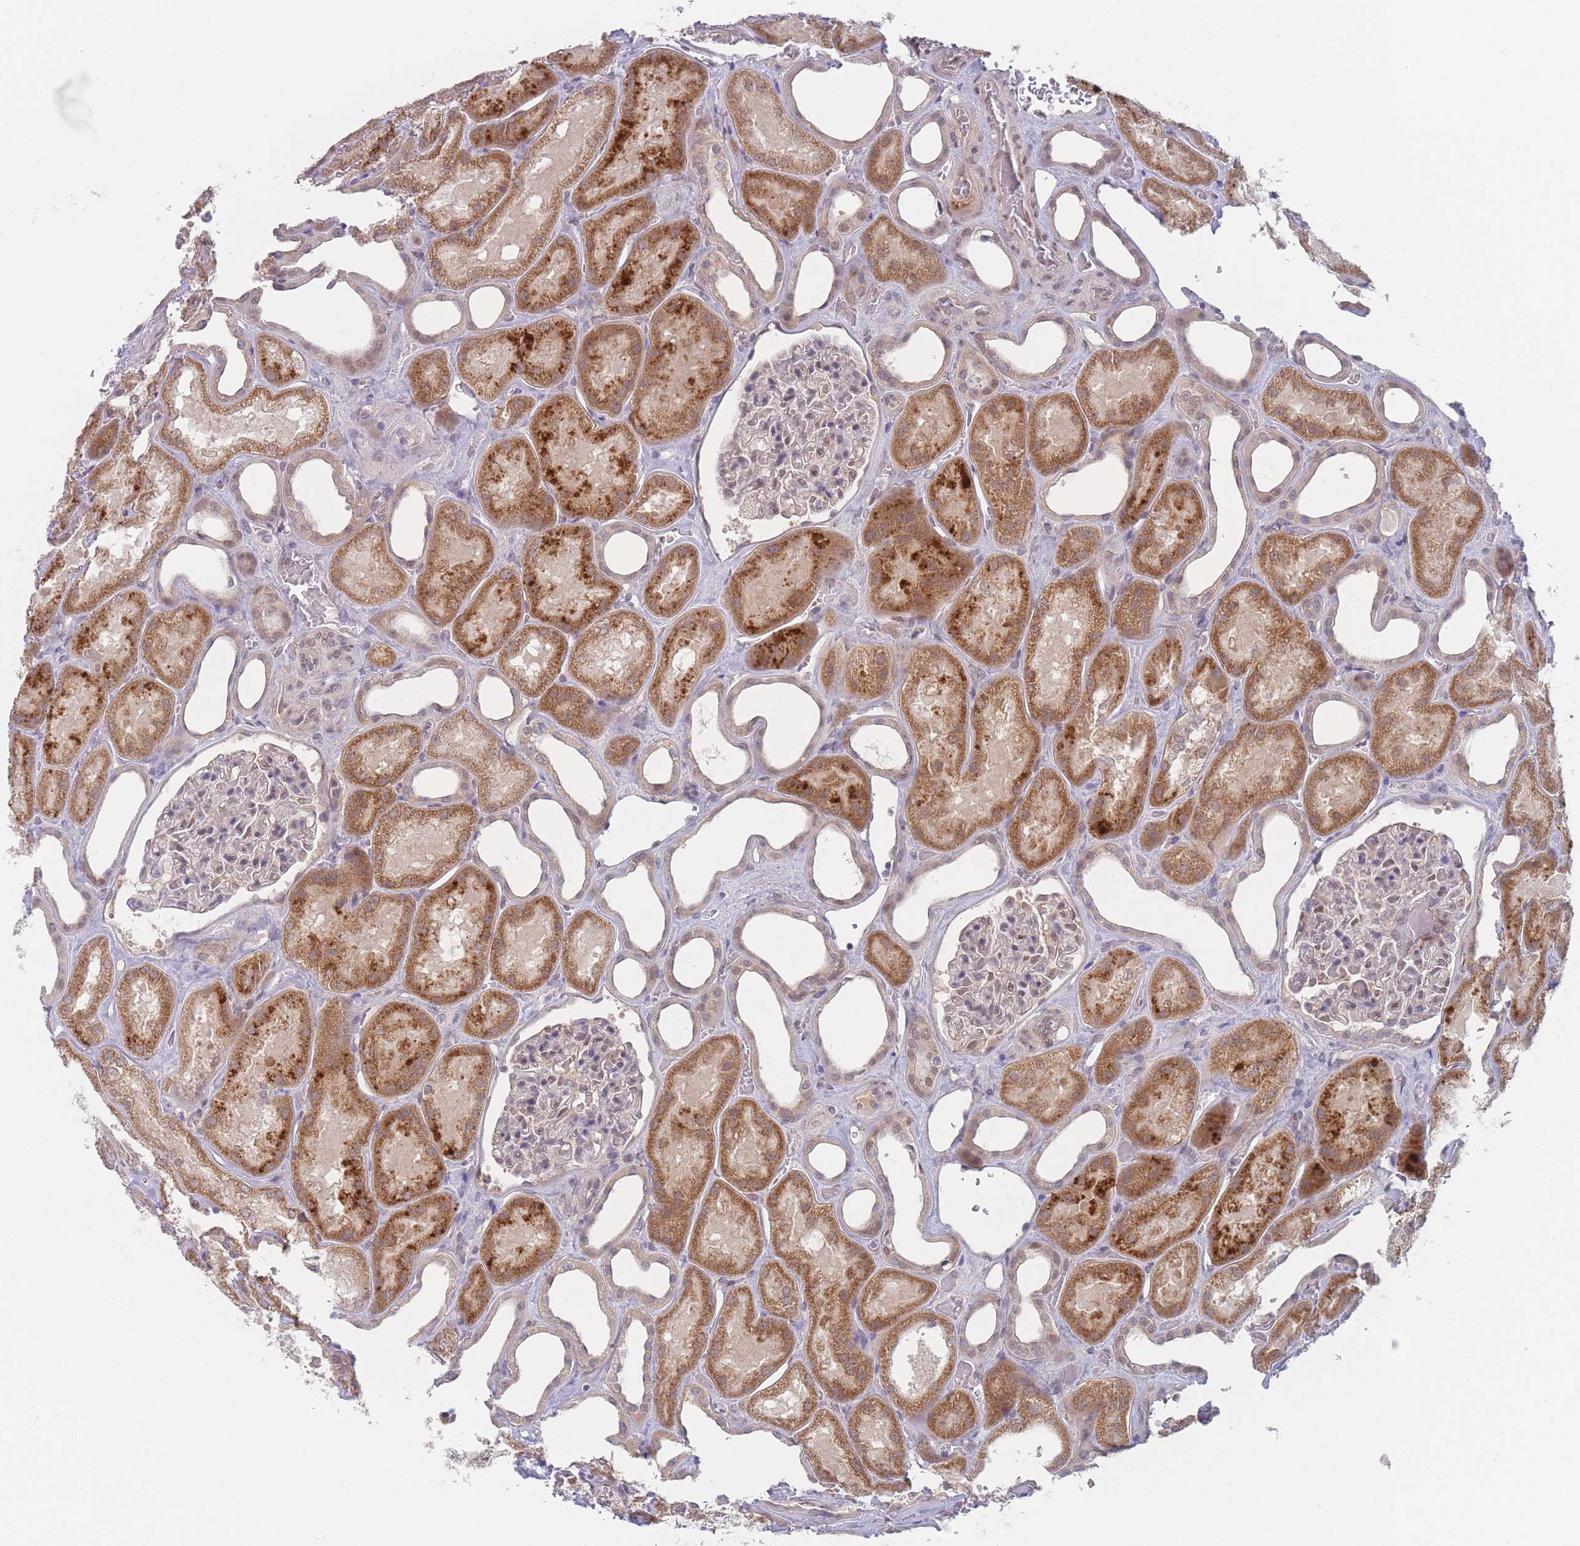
{"staining": {"intensity": "negative", "quantity": "none", "location": "none"}, "tissue": "kidney", "cell_type": "Cells in glomeruli", "image_type": "normal", "snomed": [{"axis": "morphology", "description": "Normal tissue, NOS"}, {"axis": "morphology", "description": "Adenocarcinoma, NOS"}, {"axis": "topography", "description": "Kidney"}], "caption": "Normal kidney was stained to show a protein in brown. There is no significant staining in cells in glomeruli.", "gene": "ANKRD10", "patient": {"sex": "female", "age": 68}}